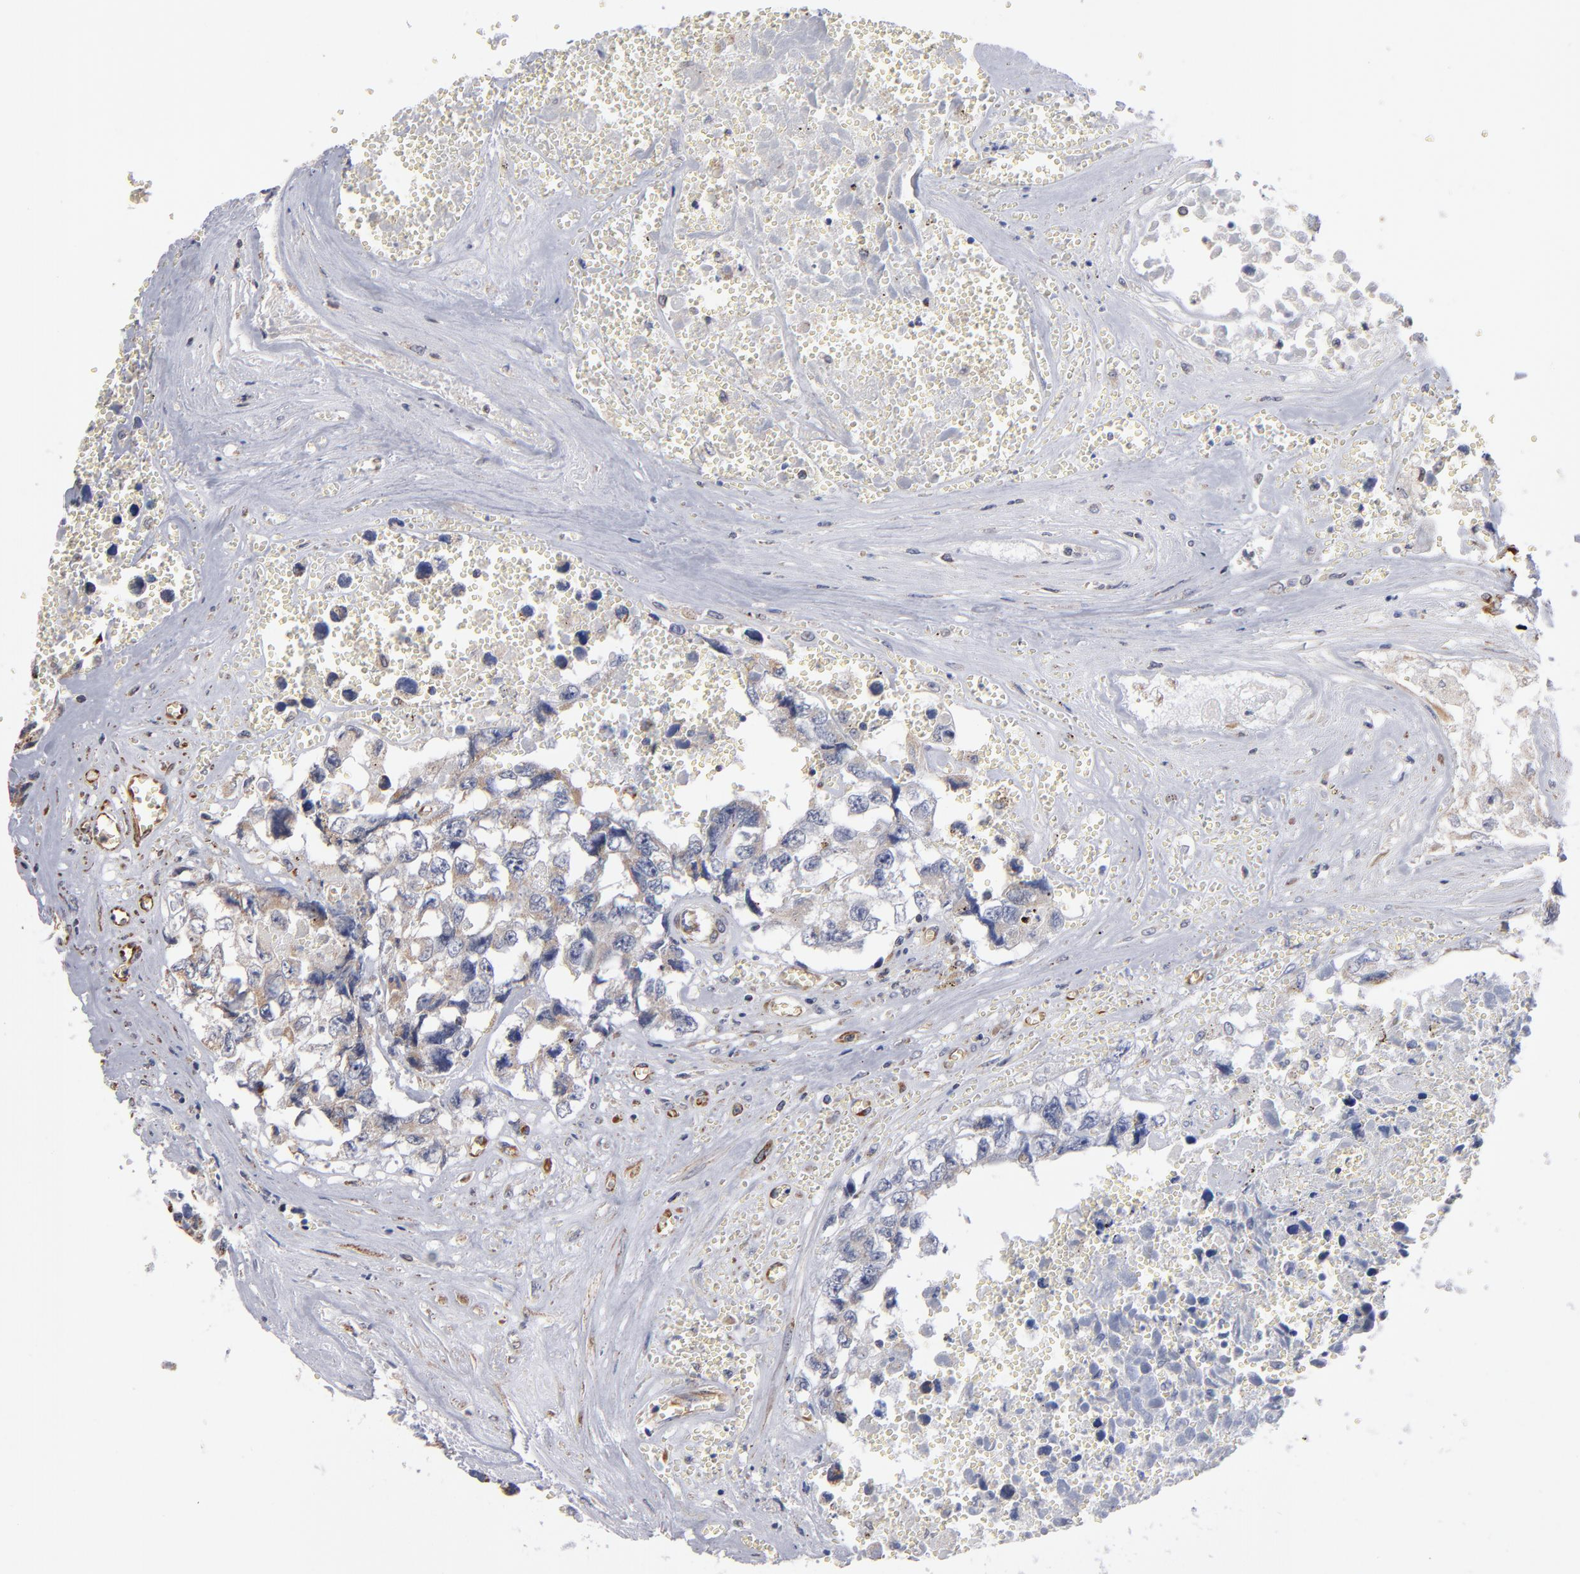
{"staining": {"intensity": "moderate", "quantity": ">75%", "location": "cytoplasmic/membranous"}, "tissue": "testis cancer", "cell_type": "Tumor cells", "image_type": "cancer", "snomed": [{"axis": "morphology", "description": "Carcinoma, Embryonal, NOS"}, {"axis": "topography", "description": "Testis"}], "caption": "Immunohistochemistry (IHC) staining of testis embryonal carcinoma, which displays medium levels of moderate cytoplasmic/membranous staining in approximately >75% of tumor cells indicating moderate cytoplasmic/membranous protein positivity. The staining was performed using DAB (3,3'-diaminobenzidine) (brown) for protein detection and nuclei were counterstained in hematoxylin (blue).", "gene": "MIPOL1", "patient": {"sex": "male", "age": 31}}